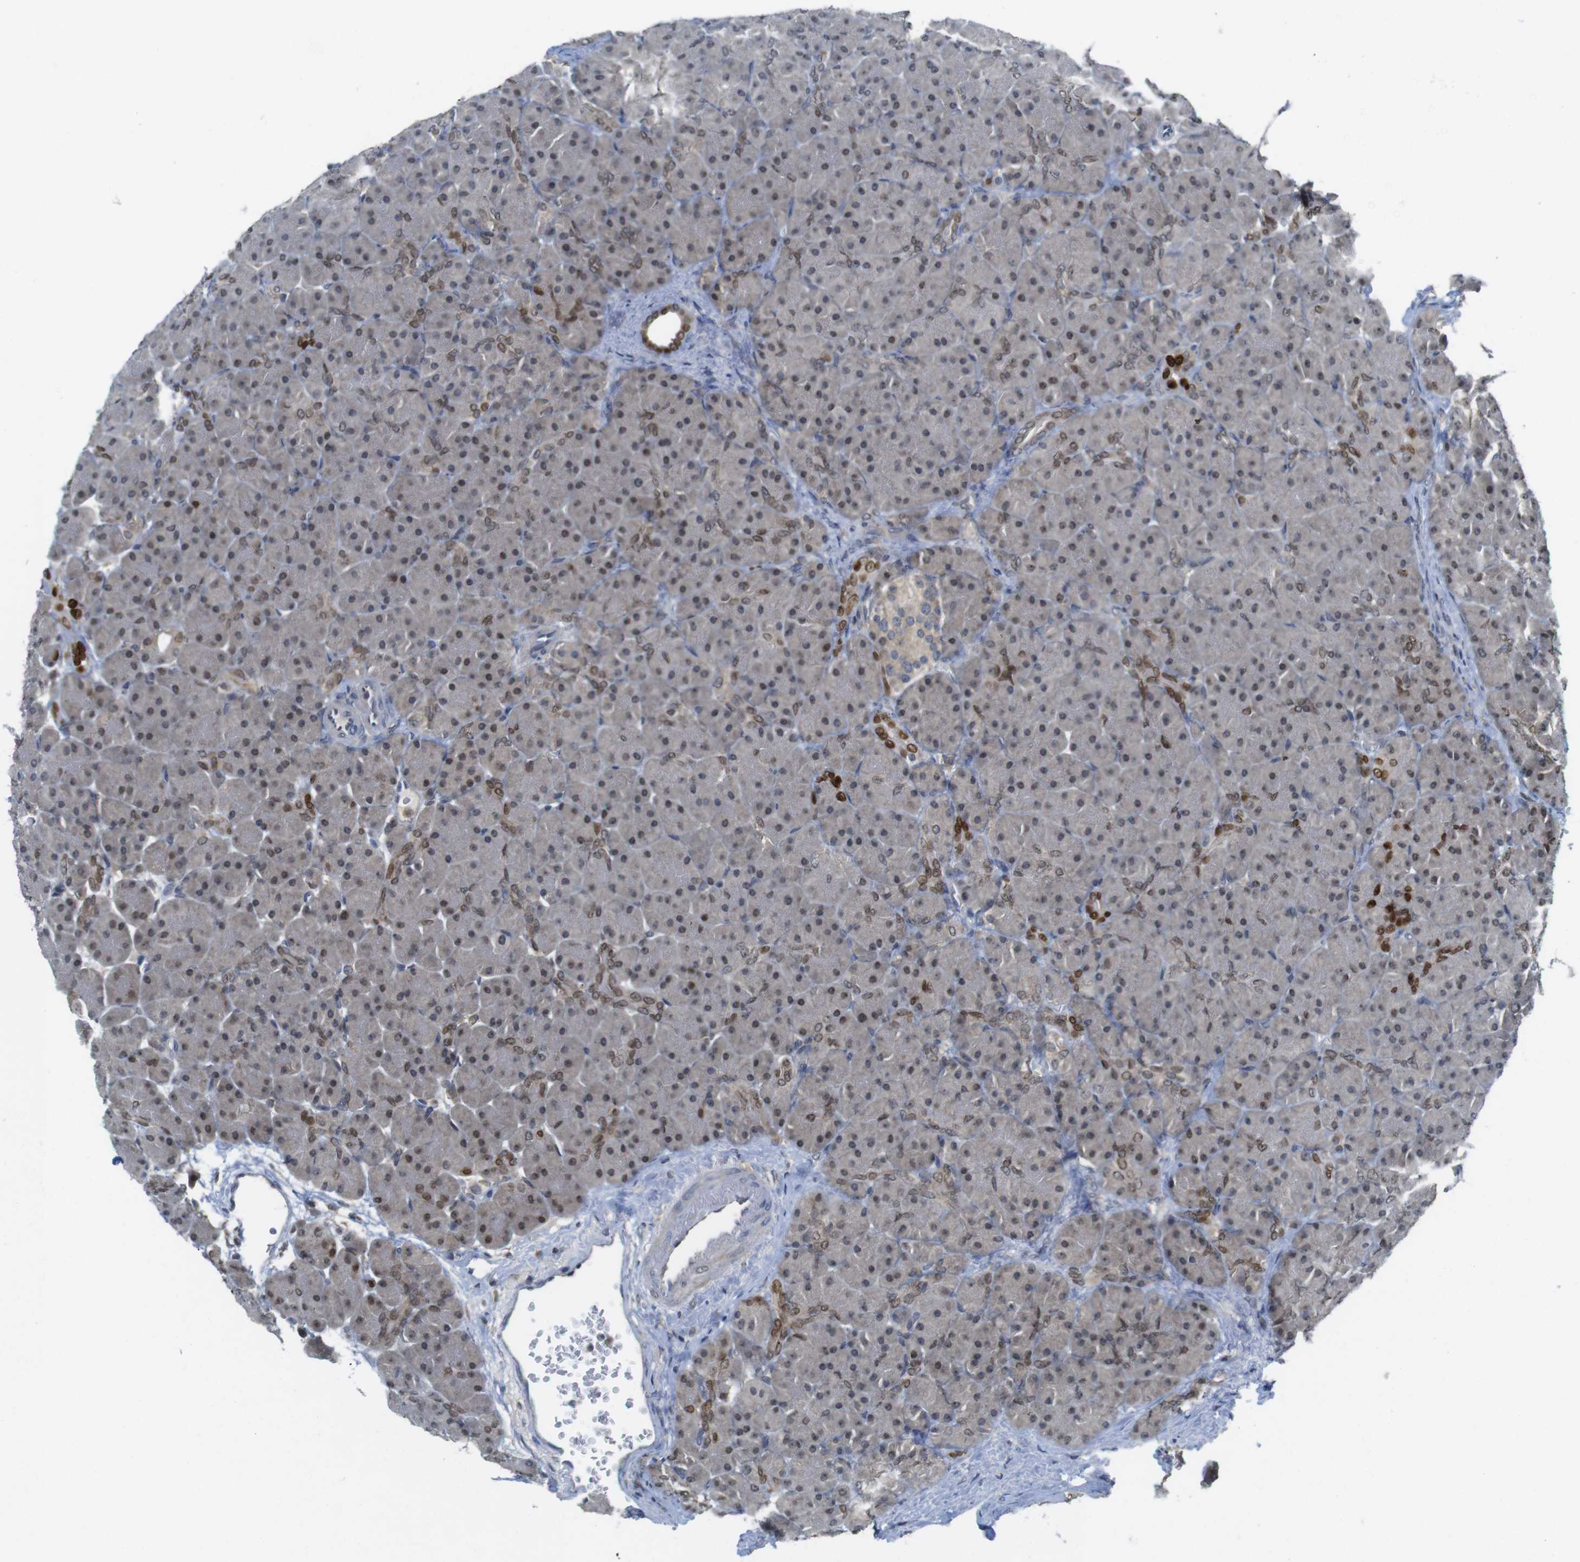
{"staining": {"intensity": "moderate", "quantity": "25%-75%", "location": "nuclear"}, "tissue": "pancreas", "cell_type": "Exocrine glandular cells", "image_type": "normal", "snomed": [{"axis": "morphology", "description": "Normal tissue, NOS"}, {"axis": "topography", "description": "Pancreas"}], "caption": "Protein analysis of benign pancreas displays moderate nuclear staining in about 25%-75% of exocrine glandular cells.", "gene": "RCC1", "patient": {"sex": "male", "age": 66}}